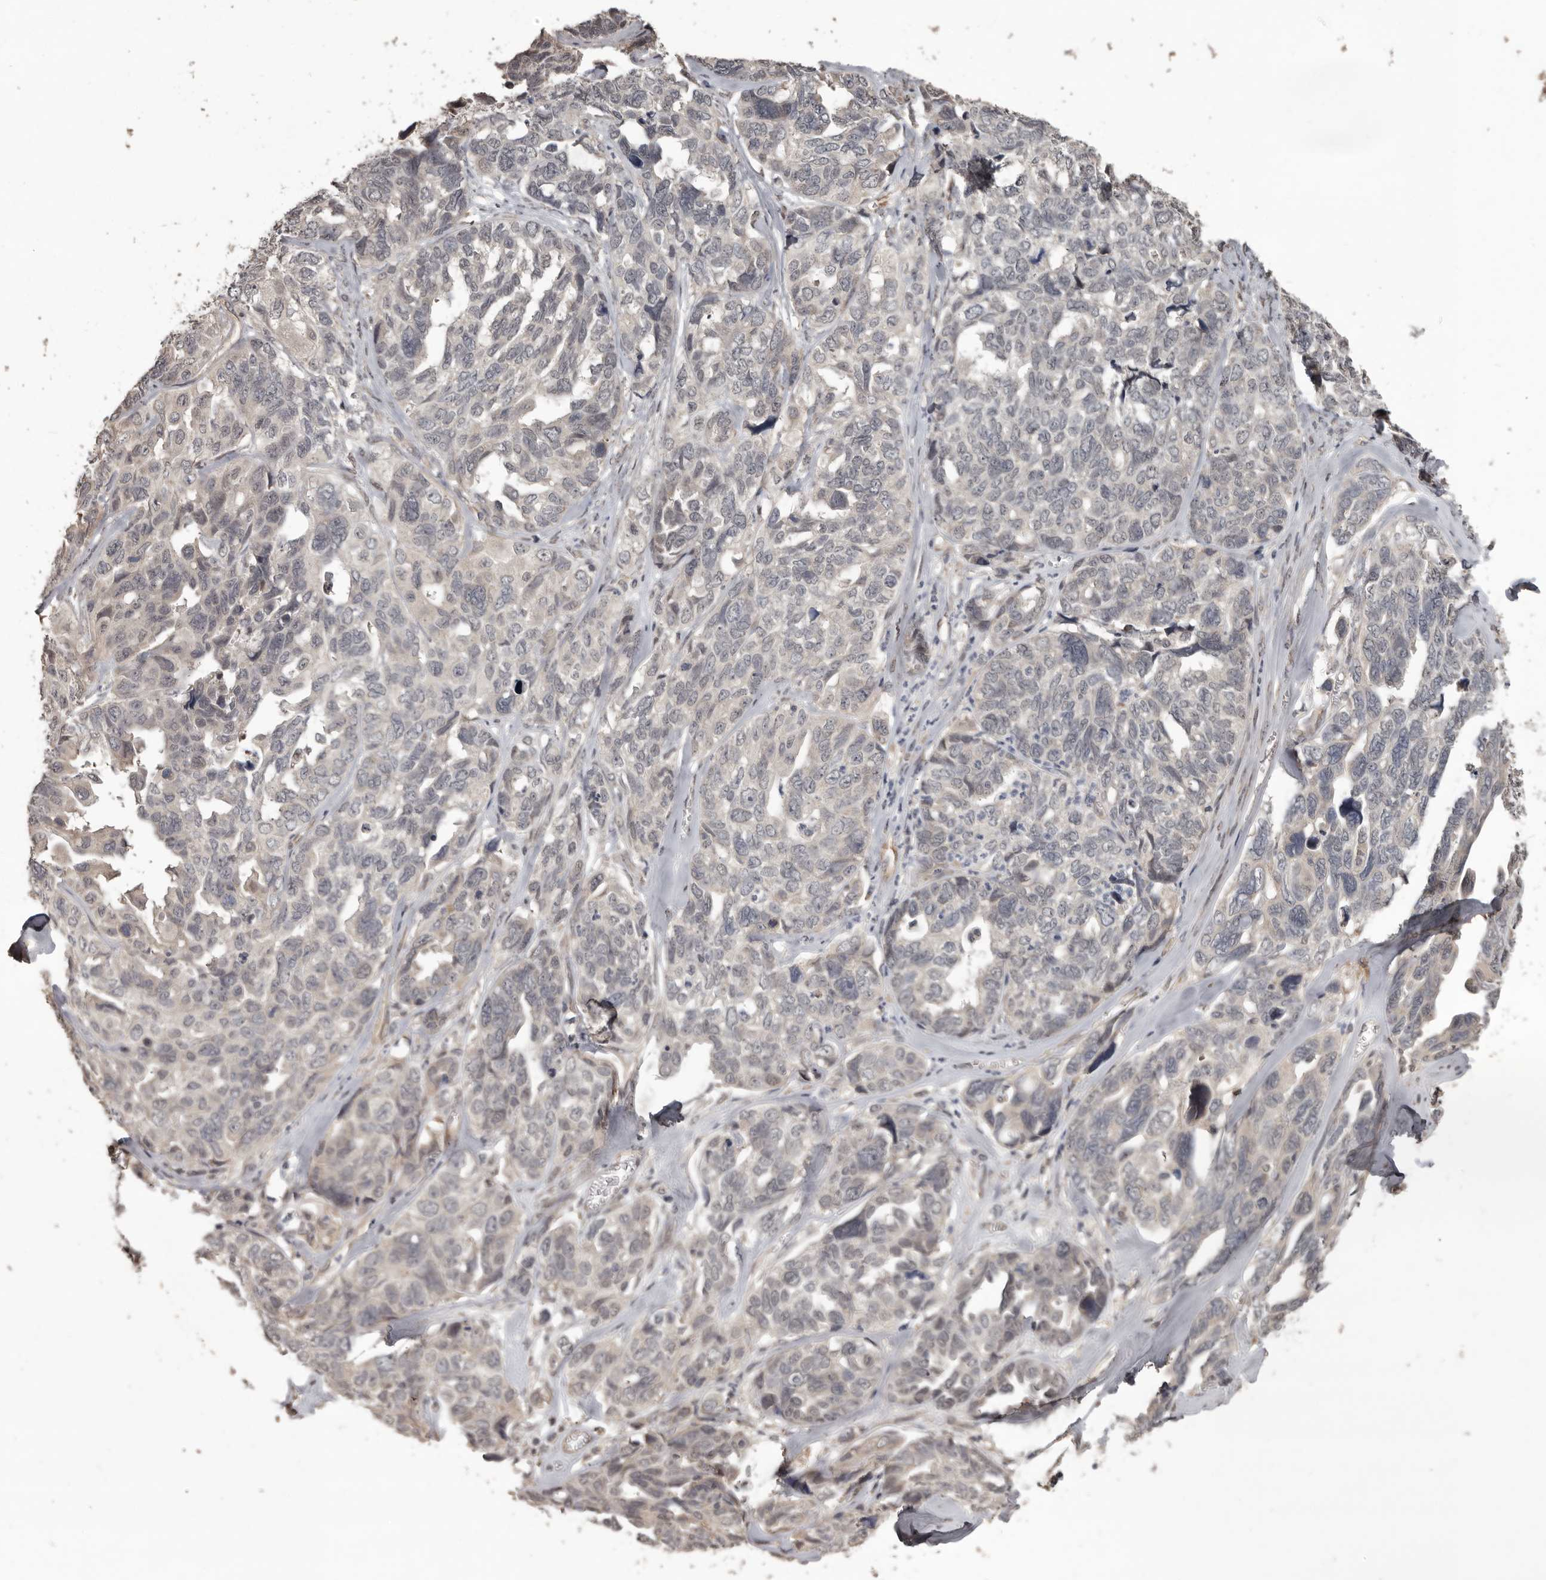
{"staining": {"intensity": "weak", "quantity": "25%-75%", "location": "nuclear"}, "tissue": "ovarian cancer", "cell_type": "Tumor cells", "image_type": "cancer", "snomed": [{"axis": "morphology", "description": "Cystadenocarcinoma, serous, NOS"}, {"axis": "topography", "description": "Ovary"}], "caption": "An immunohistochemistry histopathology image of tumor tissue is shown. Protein staining in brown shows weak nuclear positivity in ovarian cancer within tumor cells.", "gene": "ZFP14", "patient": {"sex": "female", "age": 79}}